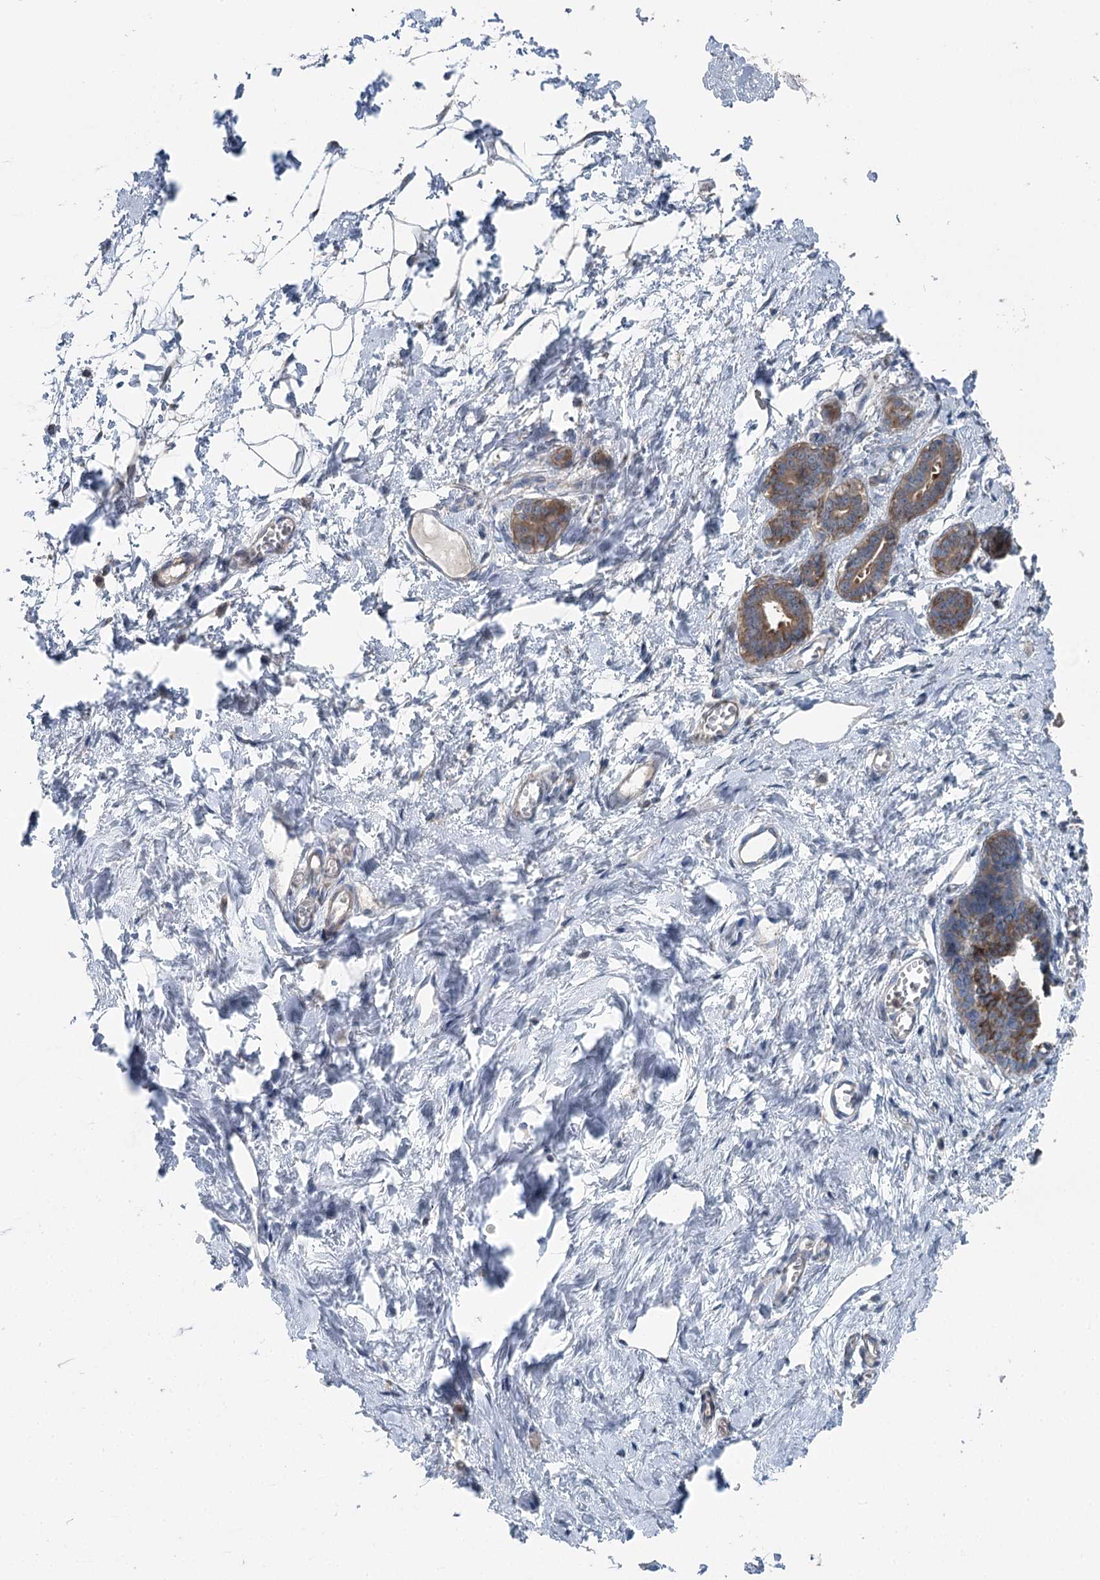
{"staining": {"intensity": "negative", "quantity": "none", "location": "none"}, "tissue": "breast", "cell_type": "Adipocytes", "image_type": "normal", "snomed": [{"axis": "morphology", "description": "Normal tissue, NOS"}, {"axis": "topography", "description": "Breast"}], "caption": "The image demonstrates no significant expression in adipocytes of breast.", "gene": "MARK2", "patient": {"sex": "female", "age": 27}}